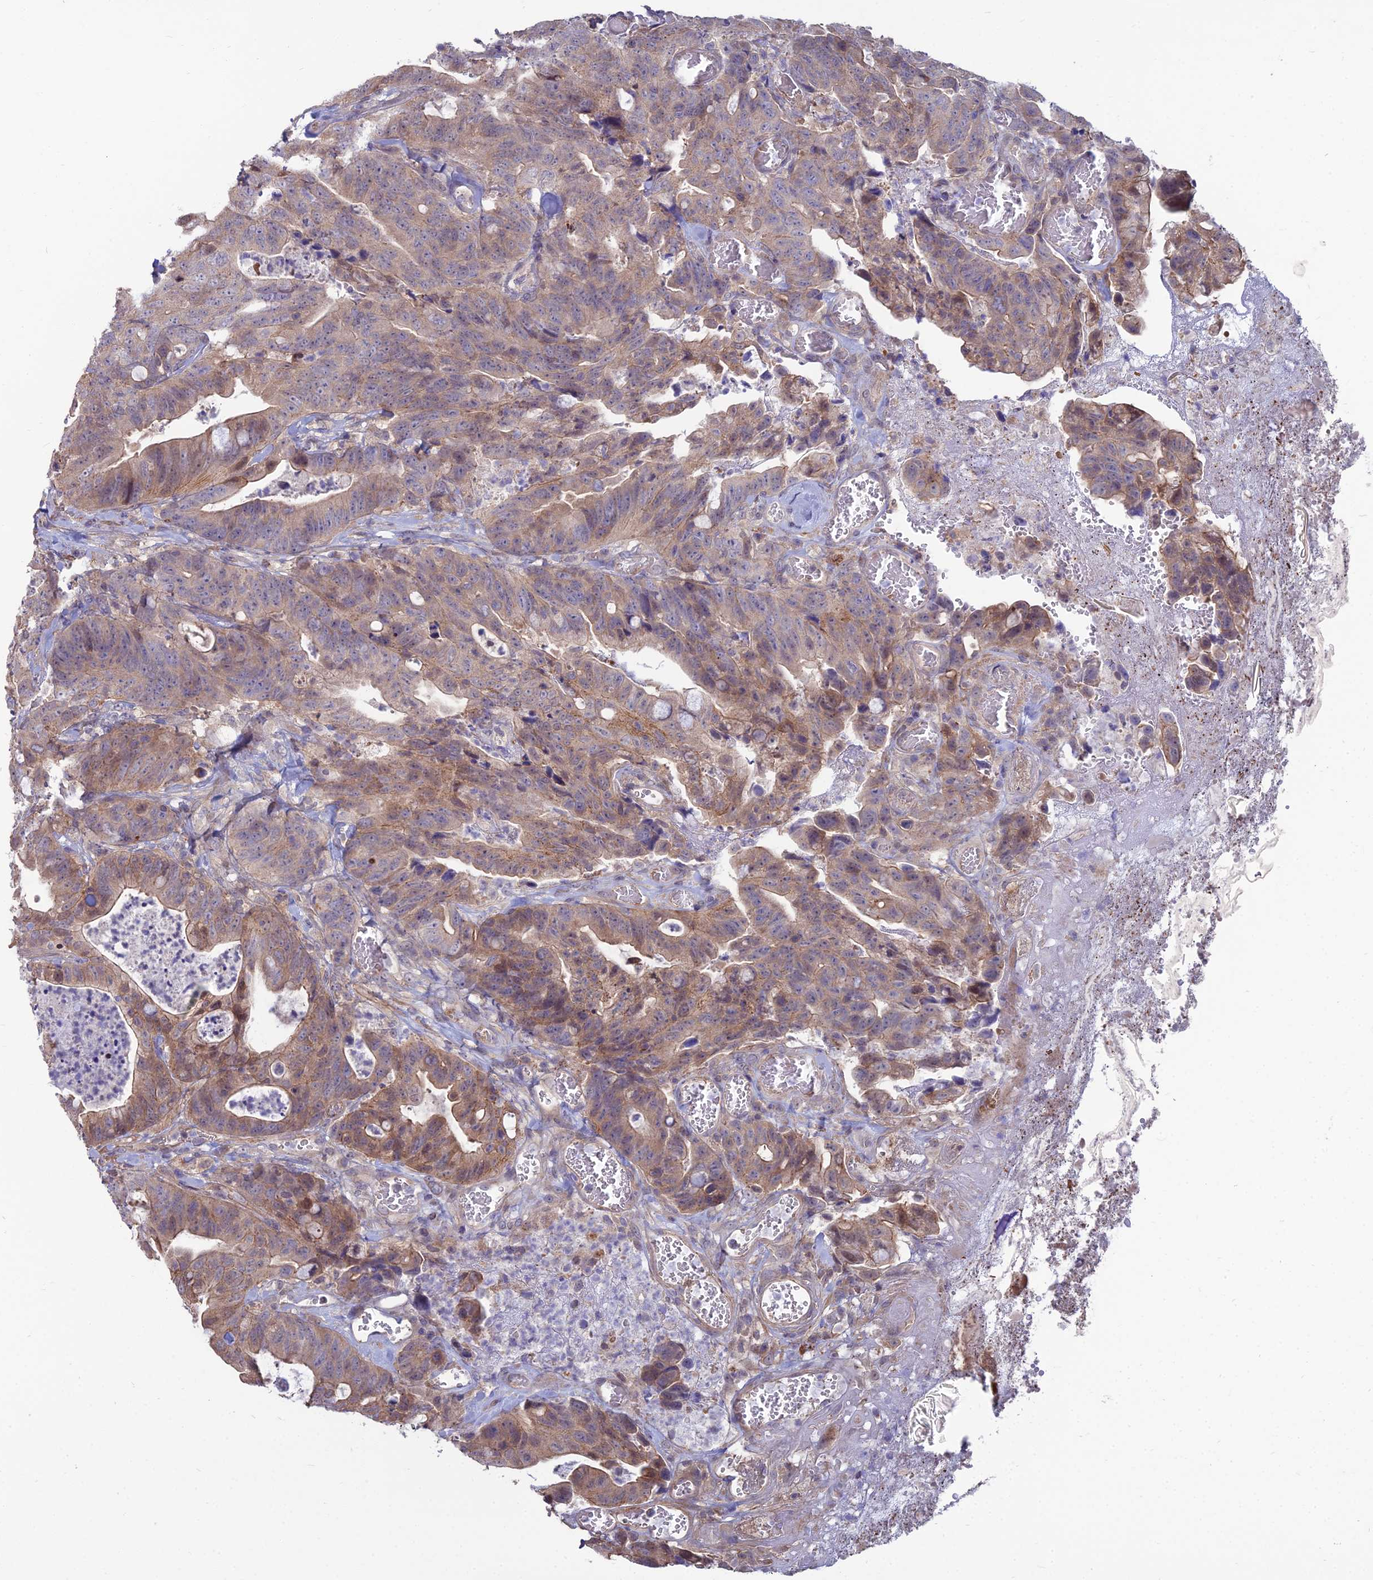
{"staining": {"intensity": "moderate", "quantity": ">75%", "location": "cytoplasmic/membranous"}, "tissue": "colorectal cancer", "cell_type": "Tumor cells", "image_type": "cancer", "snomed": [{"axis": "morphology", "description": "Adenocarcinoma, NOS"}, {"axis": "topography", "description": "Colon"}], "caption": "This is an image of immunohistochemistry (IHC) staining of colorectal cancer (adenocarcinoma), which shows moderate positivity in the cytoplasmic/membranous of tumor cells.", "gene": "OPA3", "patient": {"sex": "female", "age": 82}}